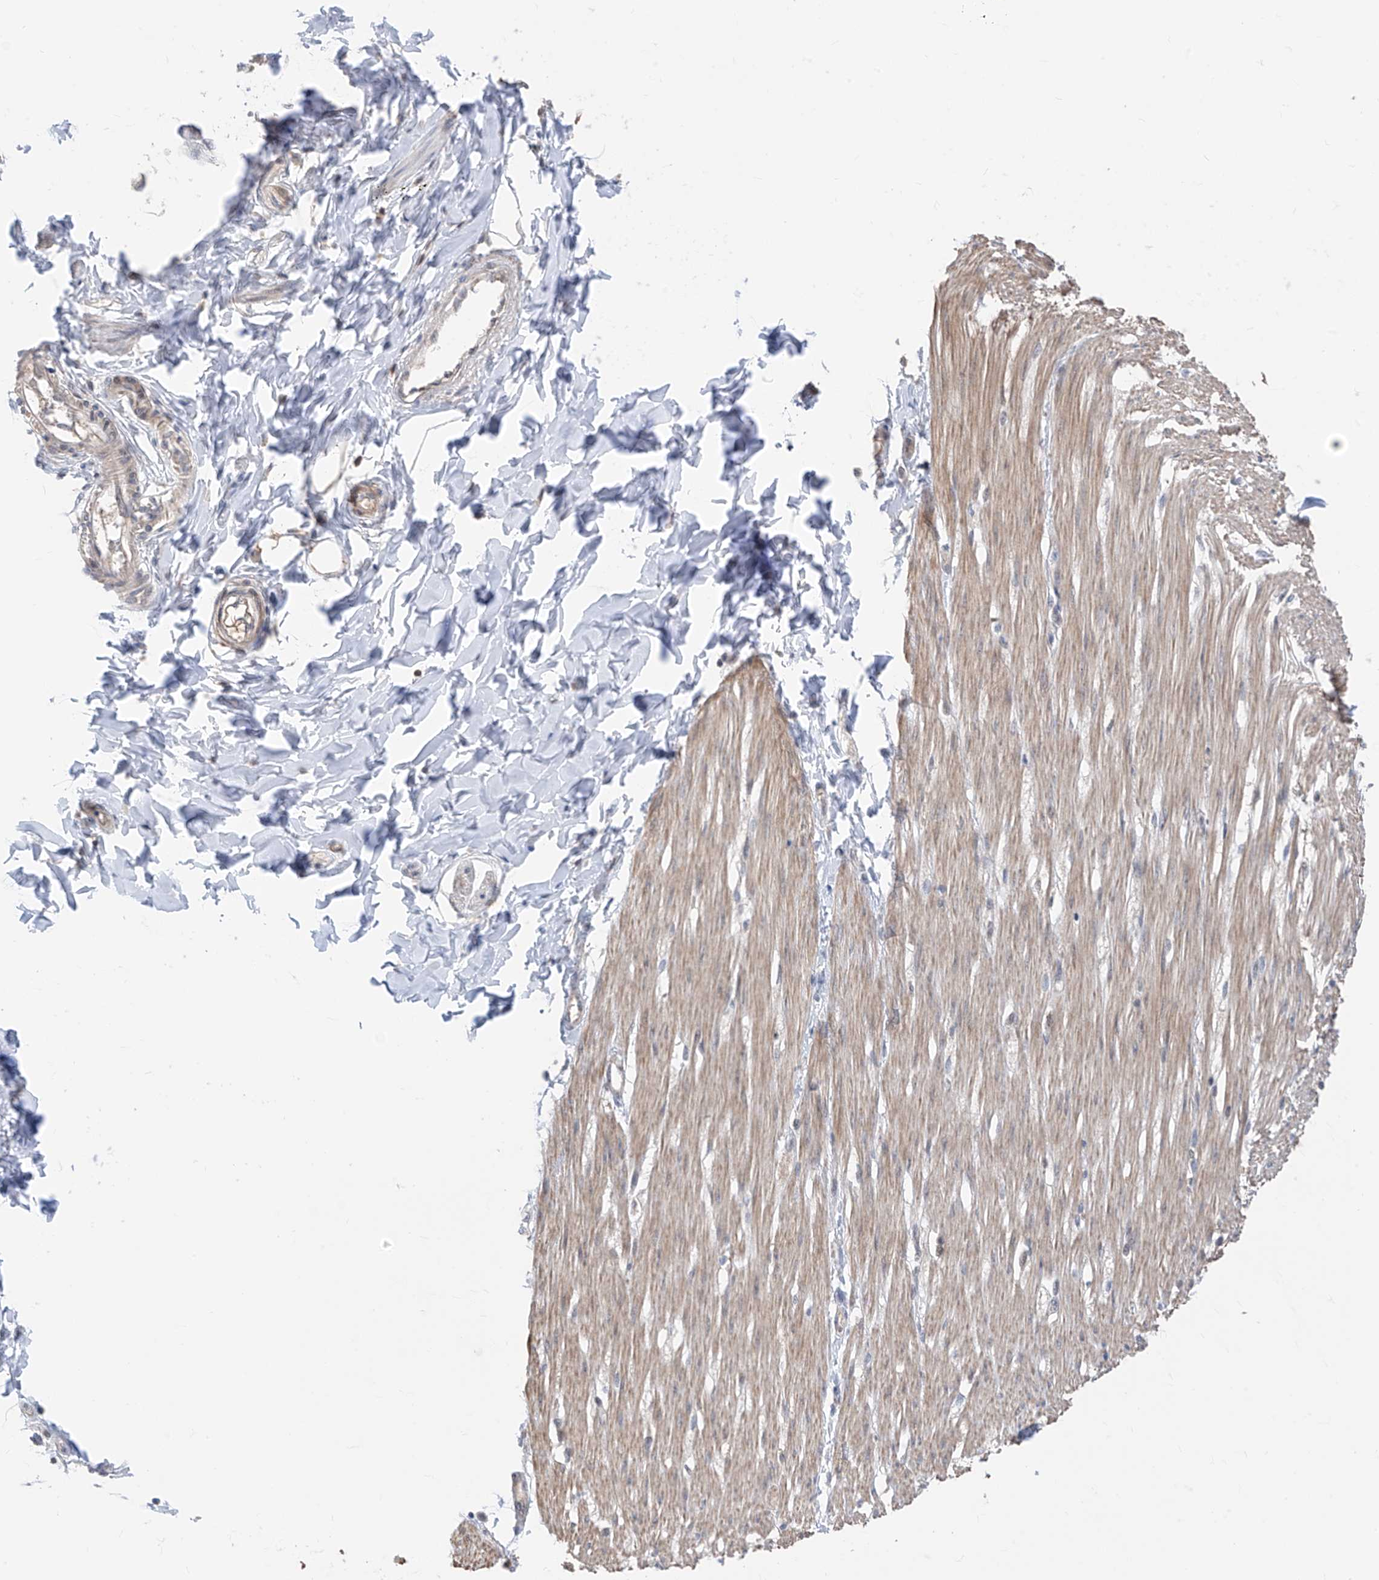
{"staining": {"intensity": "weak", "quantity": ">75%", "location": "cytoplasmic/membranous"}, "tissue": "smooth muscle", "cell_type": "Smooth muscle cells", "image_type": "normal", "snomed": [{"axis": "morphology", "description": "Normal tissue, NOS"}, {"axis": "morphology", "description": "Adenocarcinoma, NOS"}, {"axis": "topography", "description": "Colon"}, {"axis": "topography", "description": "Peripheral nerve tissue"}], "caption": "Protein analysis of normal smooth muscle displays weak cytoplasmic/membranous expression in about >75% of smooth muscle cells.", "gene": "TTC38", "patient": {"sex": "male", "age": 14}}